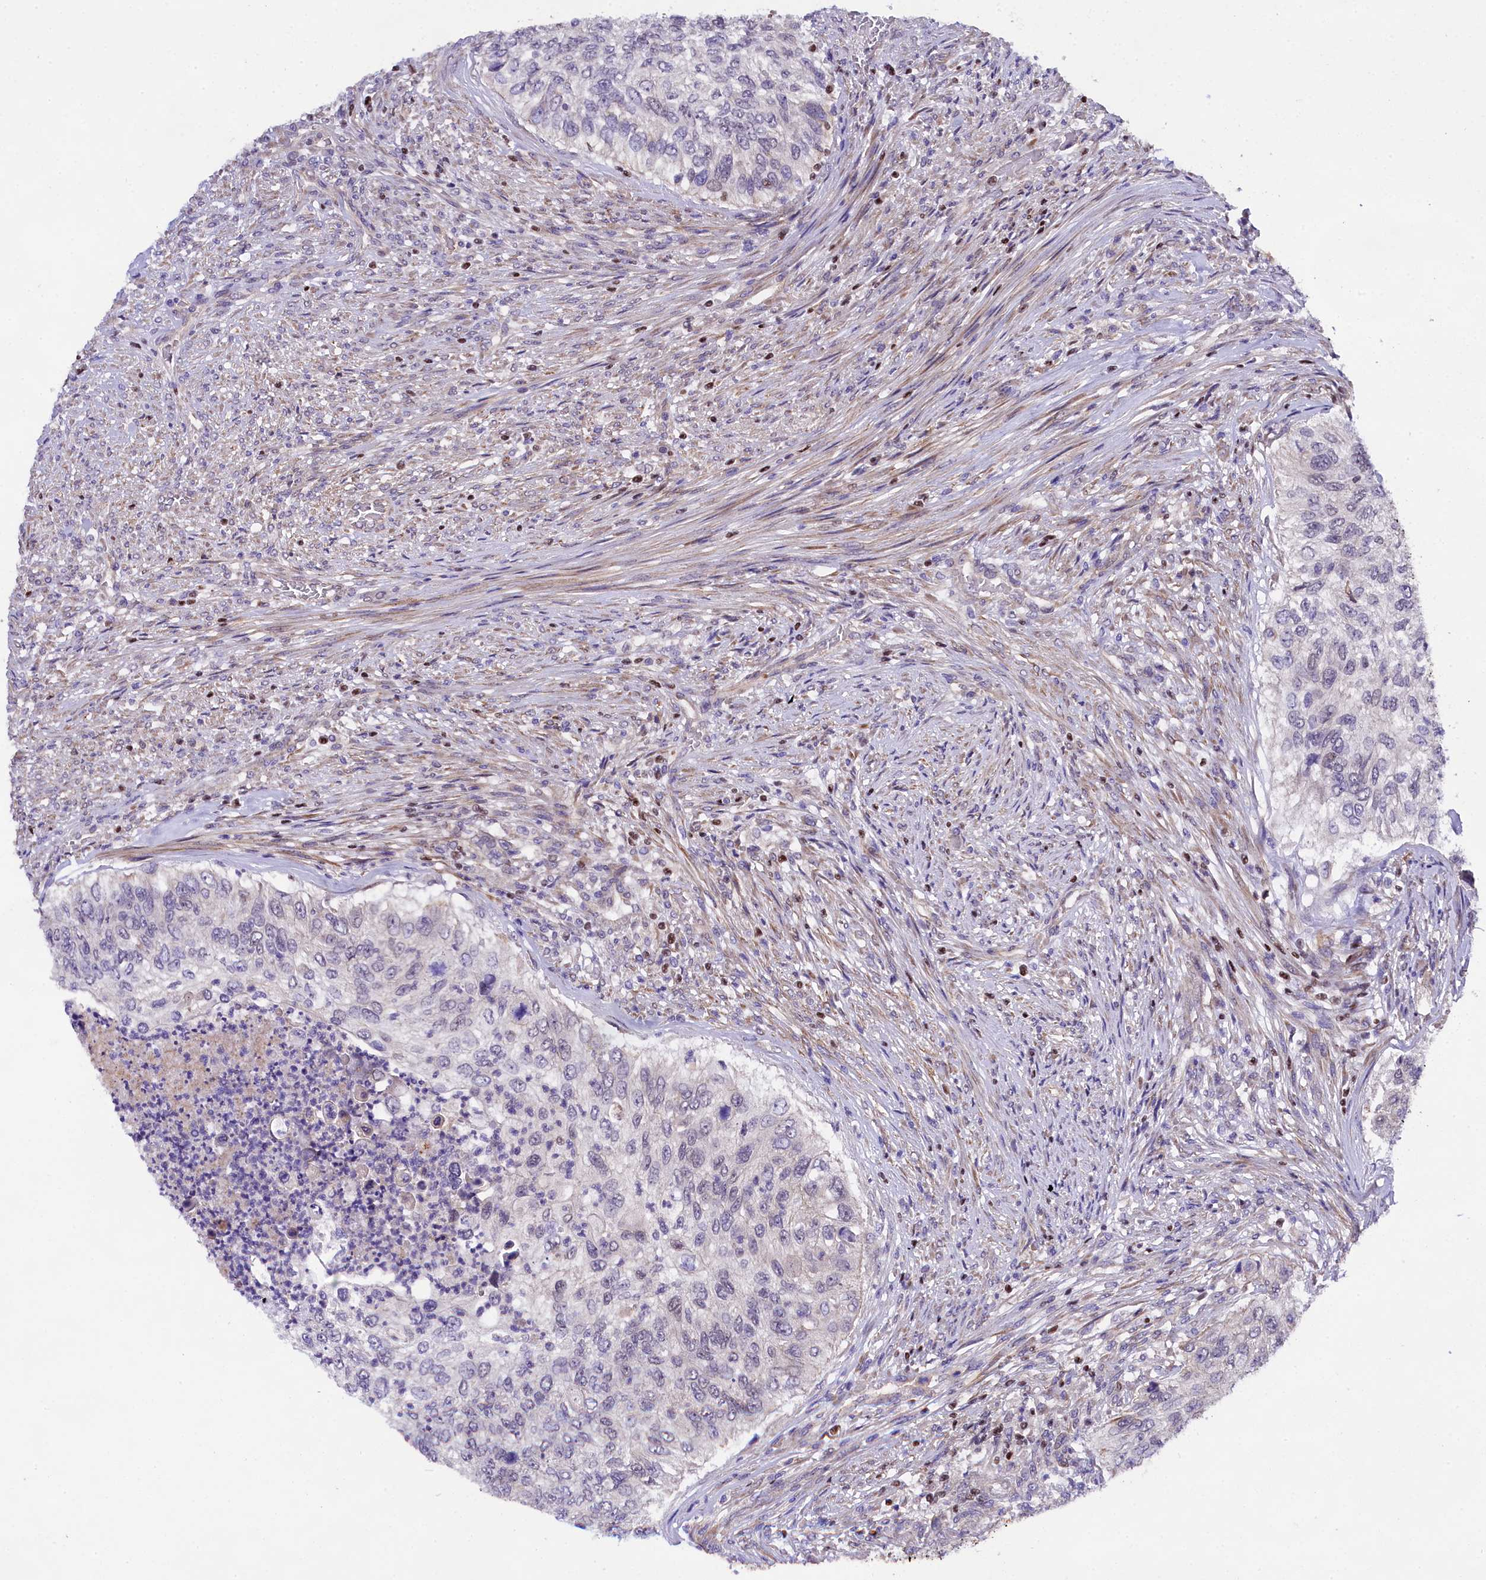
{"staining": {"intensity": "negative", "quantity": "none", "location": "none"}, "tissue": "urothelial cancer", "cell_type": "Tumor cells", "image_type": "cancer", "snomed": [{"axis": "morphology", "description": "Urothelial carcinoma, High grade"}, {"axis": "topography", "description": "Urinary bladder"}], "caption": "Immunohistochemical staining of human urothelial cancer shows no significant expression in tumor cells.", "gene": "SP4", "patient": {"sex": "female", "age": 60}}